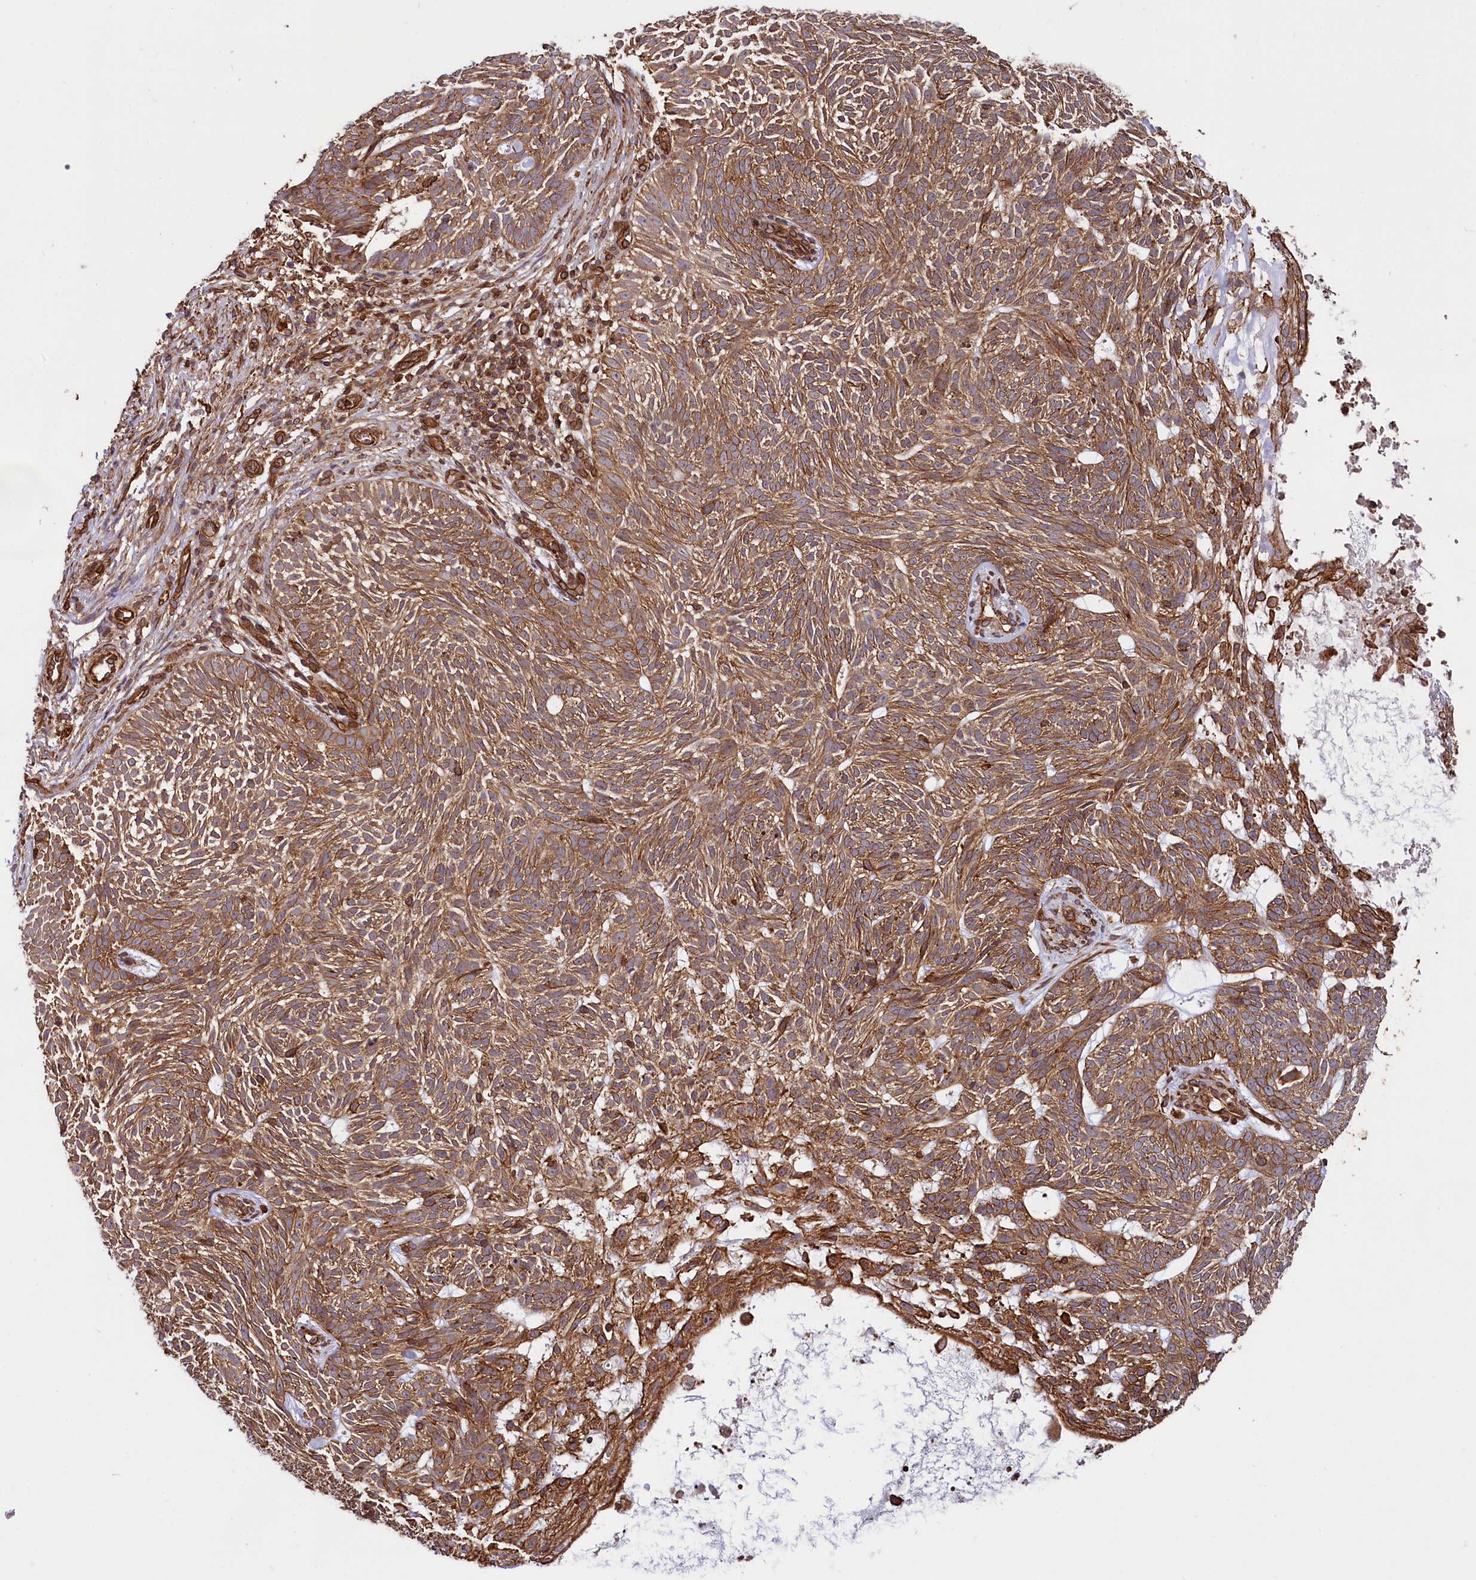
{"staining": {"intensity": "moderate", "quantity": ">75%", "location": "cytoplasmic/membranous"}, "tissue": "skin cancer", "cell_type": "Tumor cells", "image_type": "cancer", "snomed": [{"axis": "morphology", "description": "Basal cell carcinoma"}, {"axis": "topography", "description": "Skin"}], "caption": "A medium amount of moderate cytoplasmic/membranous positivity is identified in about >75% of tumor cells in skin basal cell carcinoma tissue. Immunohistochemistry stains the protein of interest in brown and the nuclei are stained blue.", "gene": "SVIP", "patient": {"sex": "male", "age": 75}}